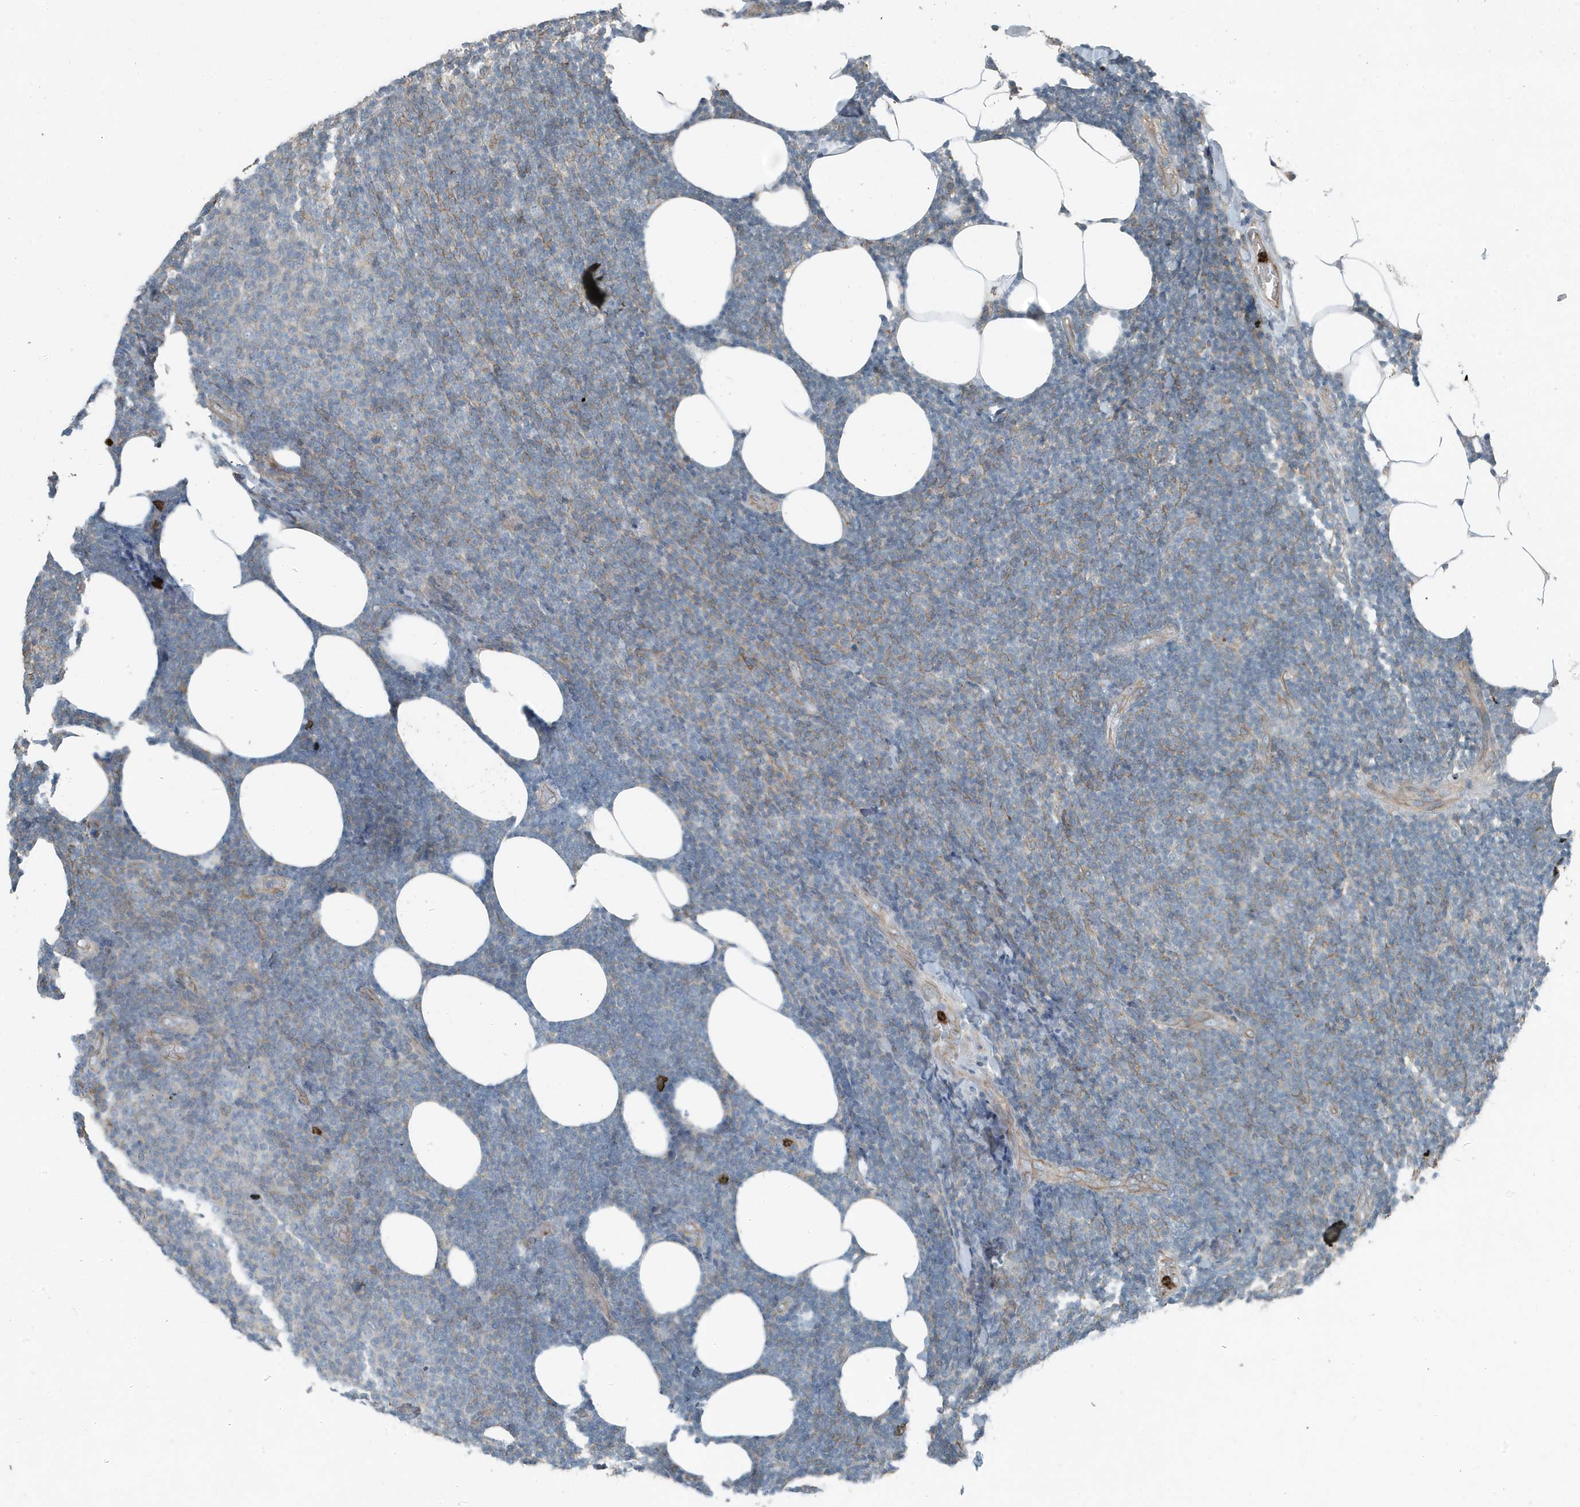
{"staining": {"intensity": "negative", "quantity": "none", "location": "none"}, "tissue": "lymphoma", "cell_type": "Tumor cells", "image_type": "cancer", "snomed": [{"axis": "morphology", "description": "Malignant lymphoma, non-Hodgkin's type, Low grade"}, {"axis": "topography", "description": "Lymph node"}], "caption": "Protein analysis of lymphoma reveals no significant staining in tumor cells. (Immunohistochemistry (ihc), brightfield microscopy, high magnification).", "gene": "DAPP1", "patient": {"sex": "male", "age": 66}}